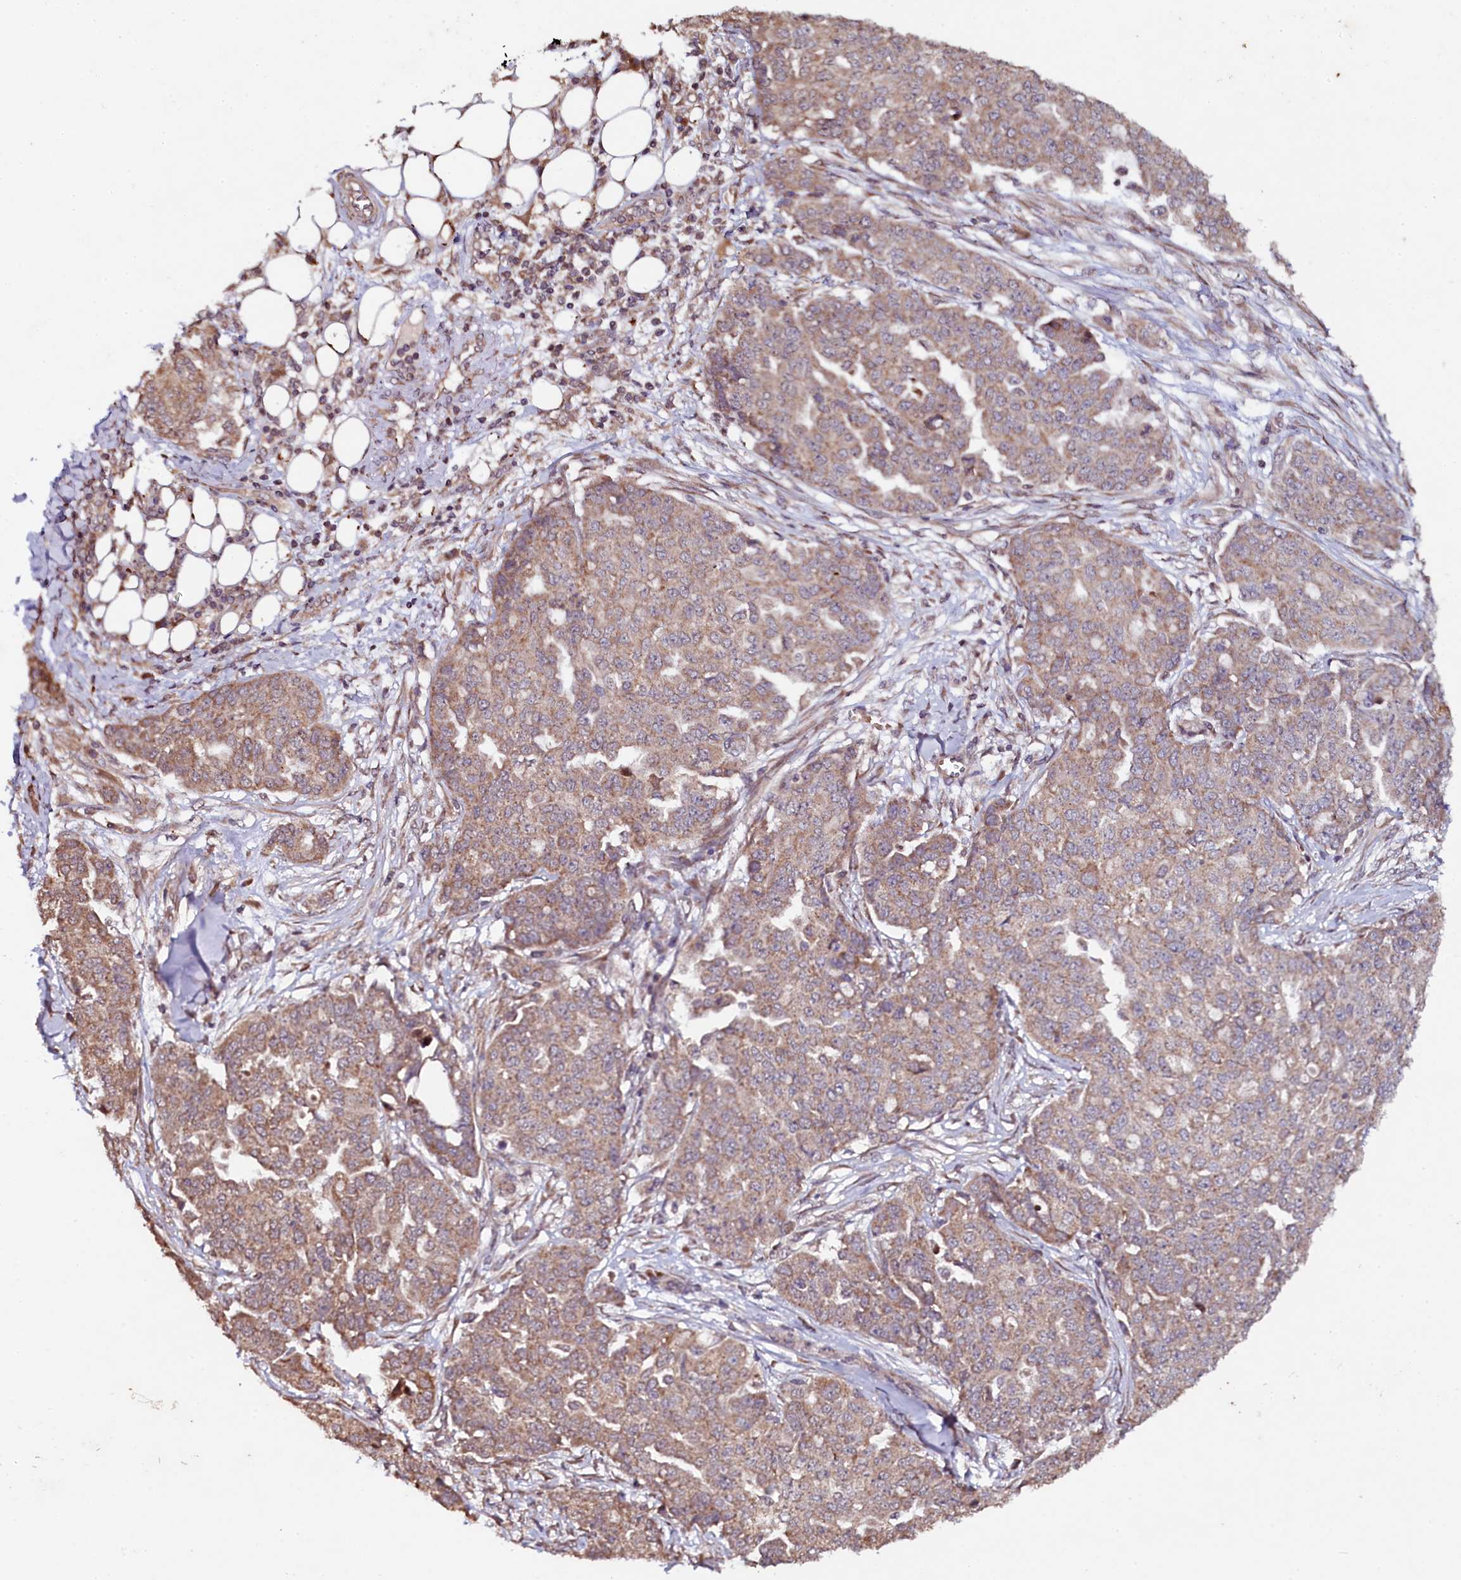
{"staining": {"intensity": "moderate", "quantity": ">75%", "location": "cytoplasmic/membranous"}, "tissue": "ovarian cancer", "cell_type": "Tumor cells", "image_type": "cancer", "snomed": [{"axis": "morphology", "description": "Cystadenocarcinoma, serous, NOS"}, {"axis": "topography", "description": "Soft tissue"}, {"axis": "topography", "description": "Ovary"}], "caption": "This image exhibits IHC staining of ovarian serous cystadenocarcinoma, with medium moderate cytoplasmic/membranous expression in about >75% of tumor cells.", "gene": "SEC24C", "patient": {"sex": "female", "age": 57}}